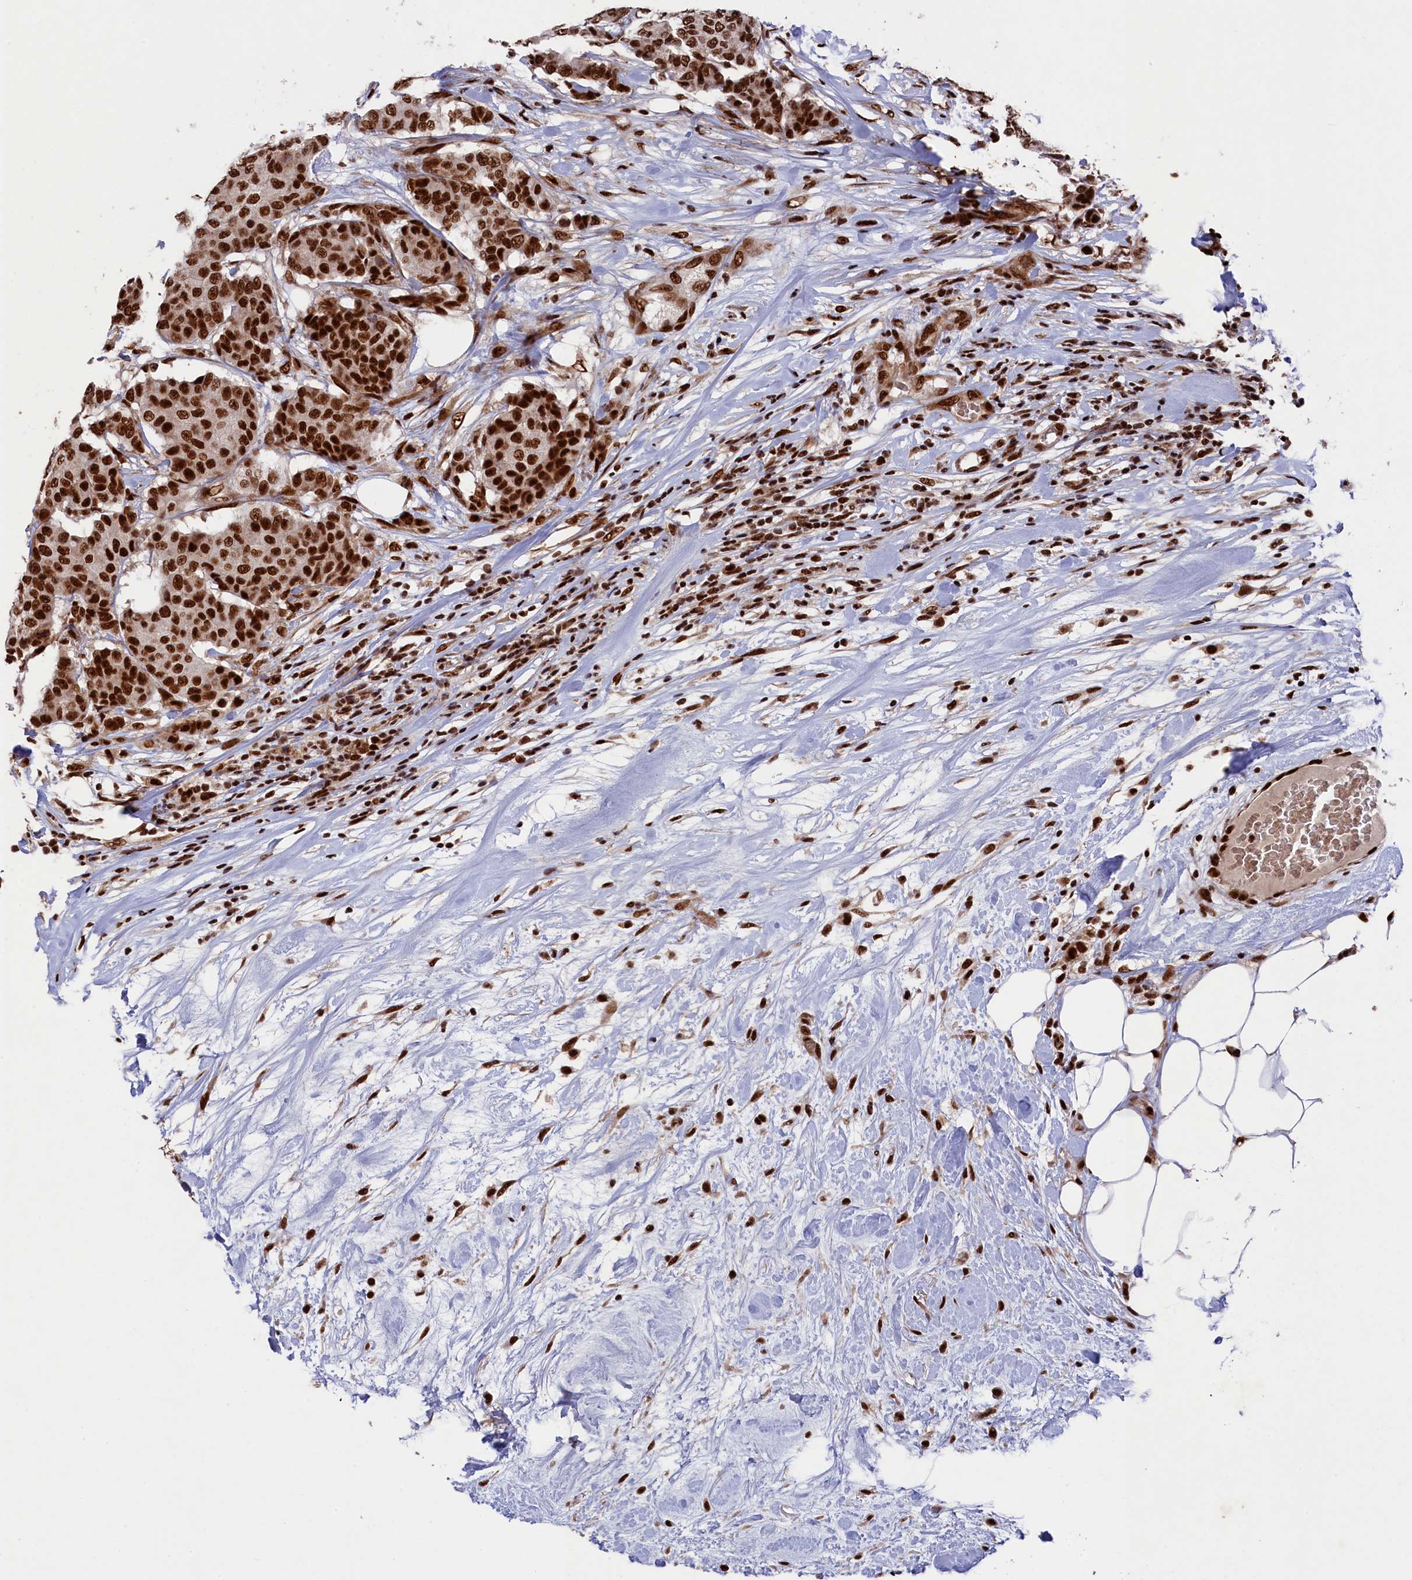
{"staining": {"intensity": "strong", "quantity": ">75%", "location": "nuclear"}, "tissue": "breast cancer", "cell_type": "Tumor cells", "image_type": "cancer", "snomed": [{"axis": "morphology", "description": "Duct carcinoma"}, {"axis": "topography", "description": "Breast"}], "caption": "The image demonstrates staining of breast cancer, revealing strong nuclear protein expression (brown color) within tumor cells.", "gene": "PRPF31", "patient": {"sex": "female", "age": 75}}